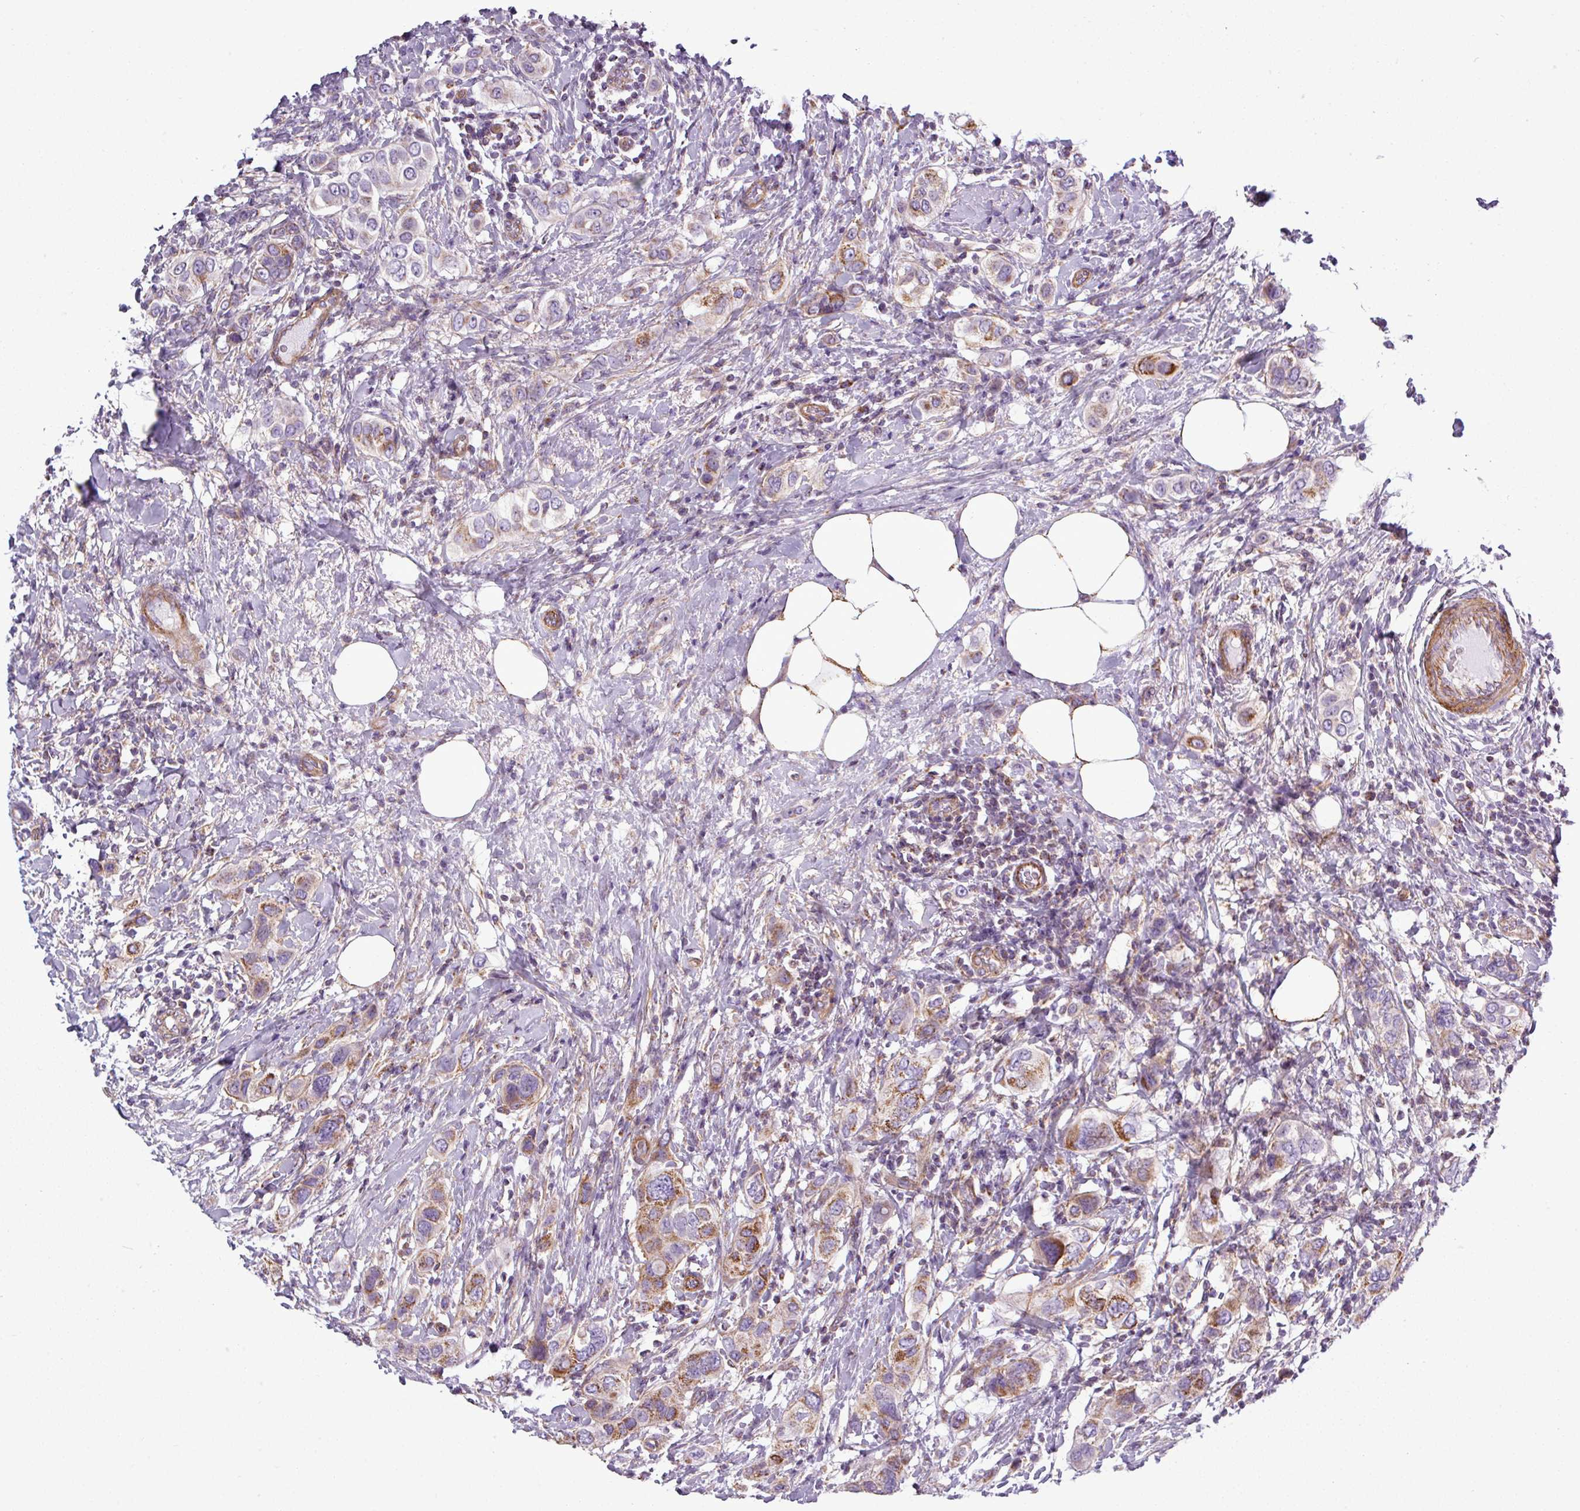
{"staining": {"intensity": "moderate", "quantity": "25%-75%", "location": "cytoplasmic/membranous"}, "tissue": "breast cancer", "cell_type": "Tumor cells", "image_type": "cancer", "snomed": [{"axis": "morphology", "description": "Lobular carcinoma"}, {"axis": "topography", "description": "Breast"}], "caption": "Moderate cytoplasmic/membranous positivity for a protein is seen in approximately 25%-75% of tumor cells of lobular carcinoma (breast) using immunohistochemistry.", "gene": "BTN2A2", "patient": {"sex": "female", "age": 51}}